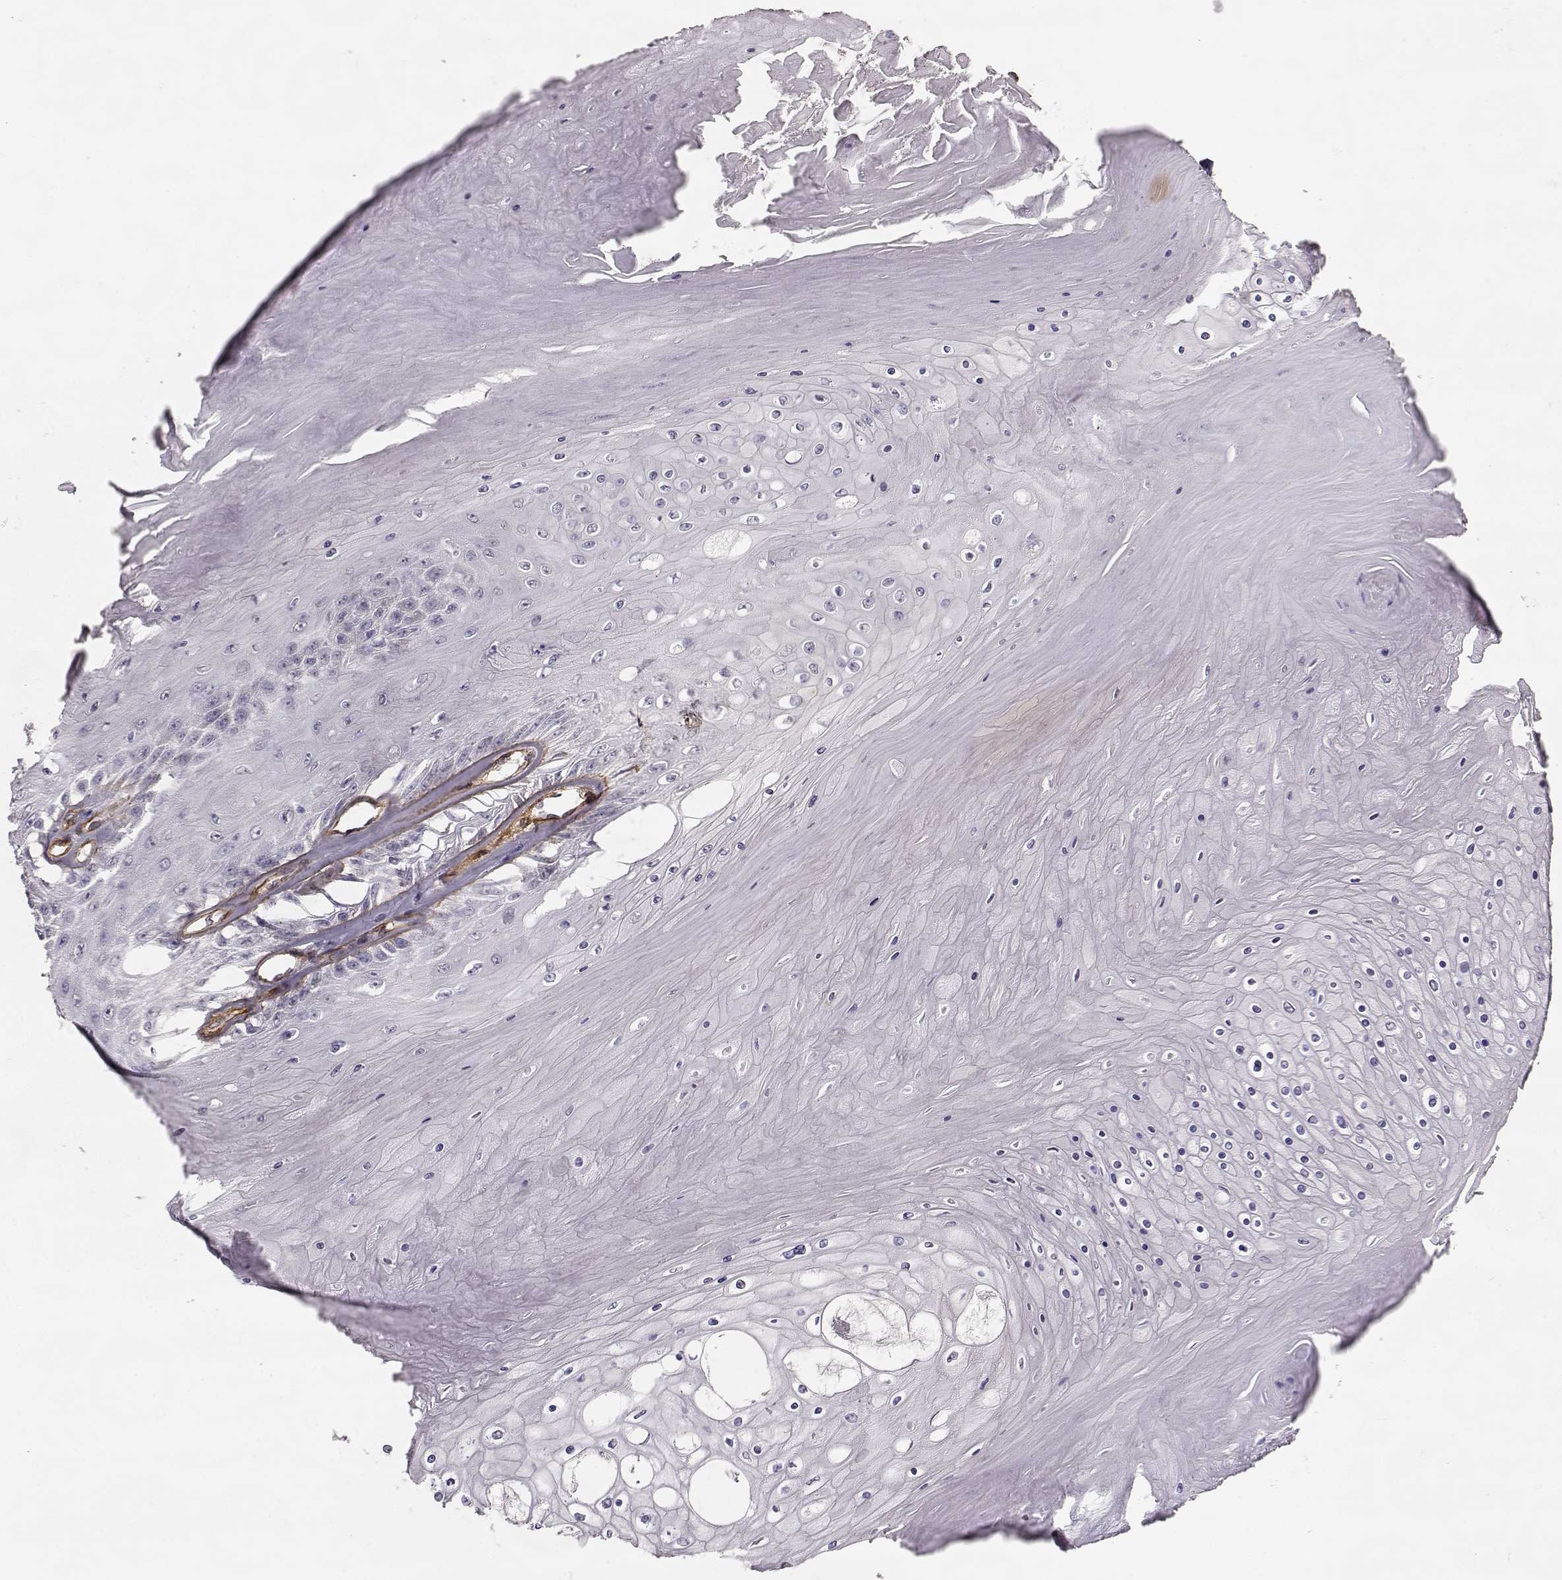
{"staining": {"intensity": "negative", "quantity": "none", "location": "none"}, "tissue": "skin cancer", "cell_type": "Tumor cells", "image_type": "cancer", "snomed": [{"axis": "morphology", "description": "Squamous cell carcinoma, NOS"}, {"axis": "topography", "description": "Skin"}], "caption": "Tumor cells are negative for brown protein staining in skin cancer.", "gene": "LAMC1", "patient": {"sex": "male", "age": 62}}